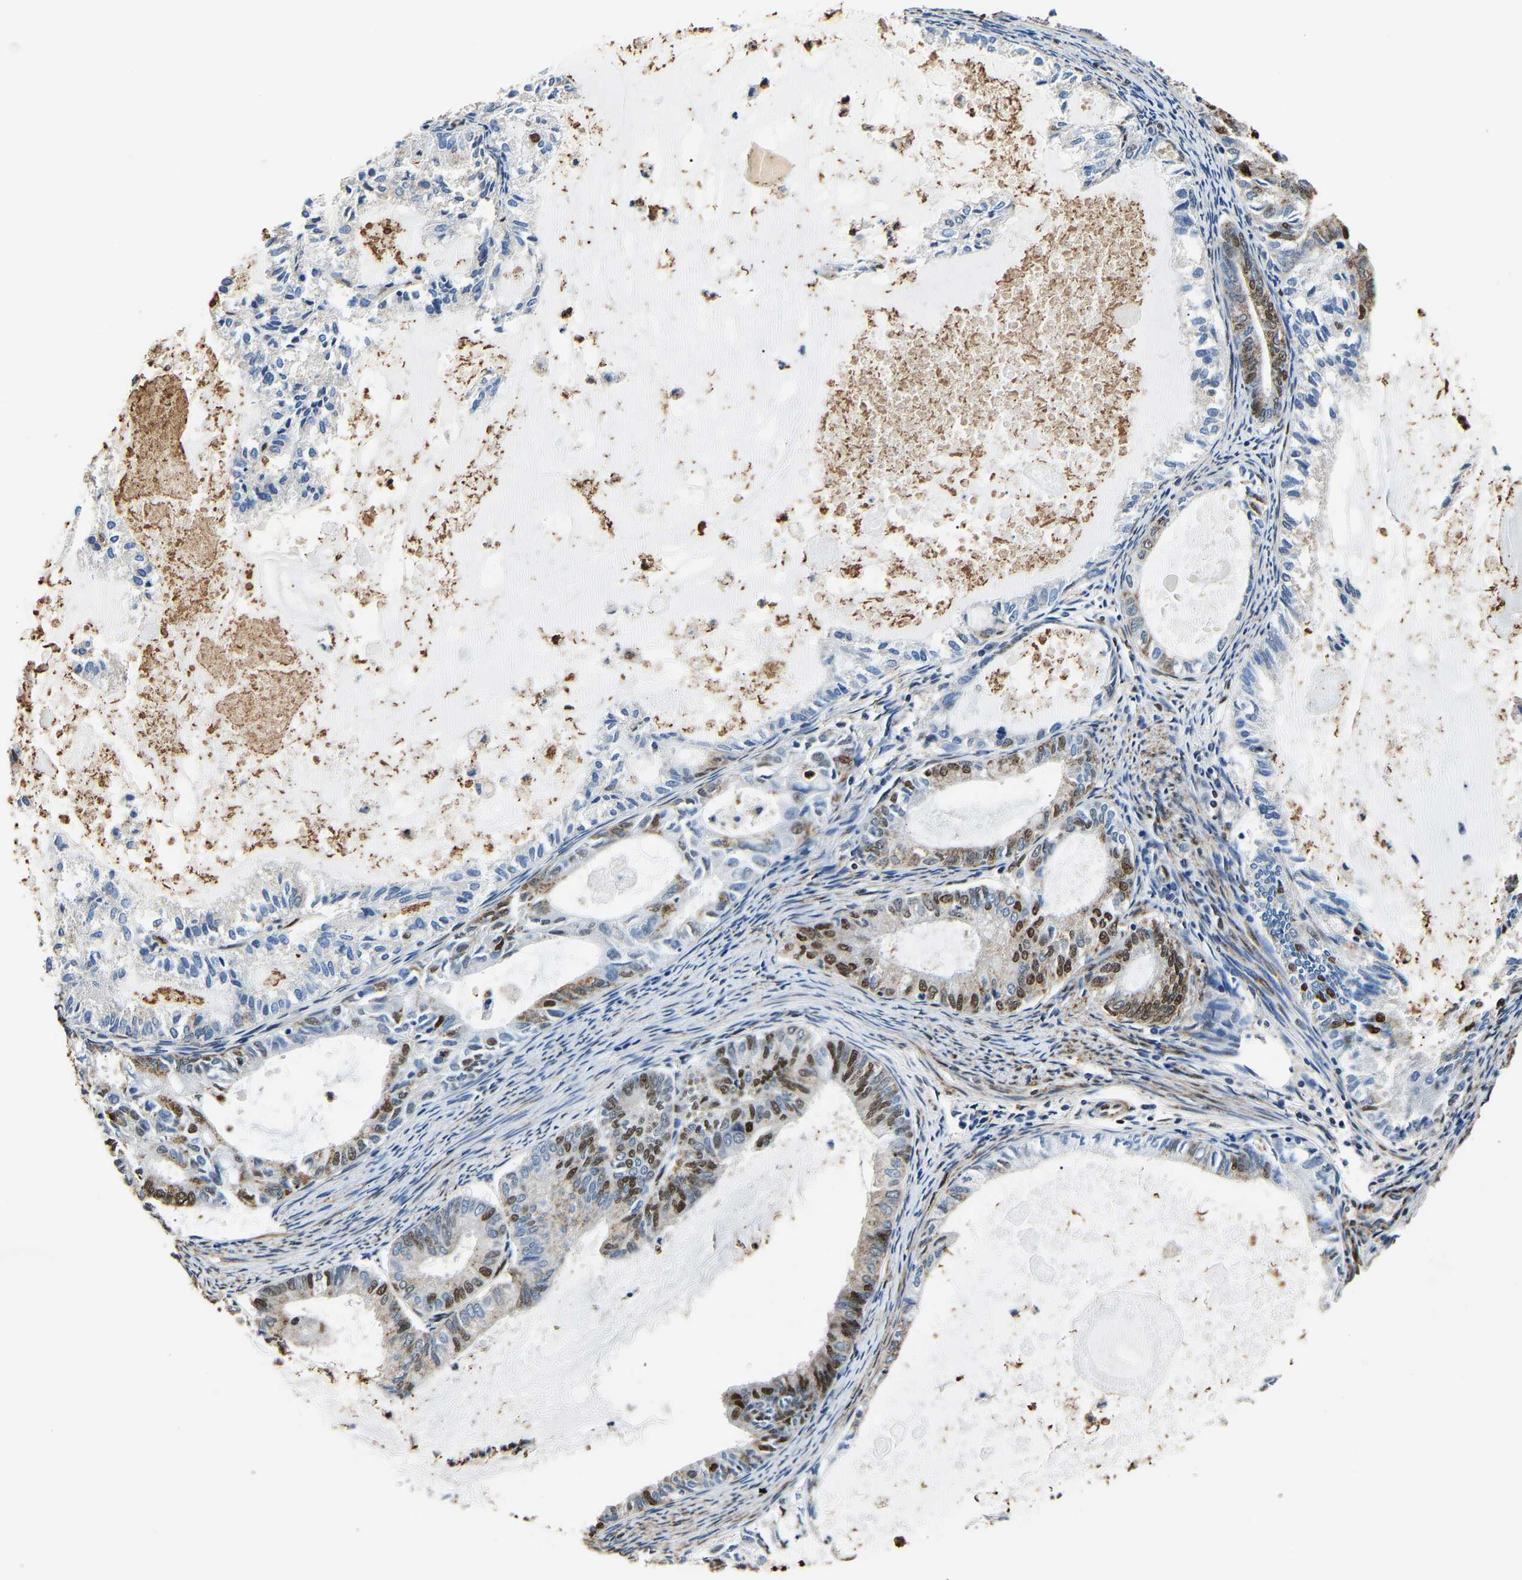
{"staining": {"intensity": "moderate", "quantity": "<25%", "location": "nuclear"}, "tissue": "endometrial cancer", "cell_type": "Tumor cells", "image_type": "cancer", "snomed": [{"axis": "morphology", "description": "Adenocarcinoma, NOS"}, {"axis": "topography", "description": "Endometrium"}], "caption": "Protein positivity by immunohistochemistry exhibits moderate nuclear expression in approximately <25% of tumor cells in adenocarcinoma (endometrial).", "gene": "SAFB", "patient": {"sex": "female", "age": 86}}